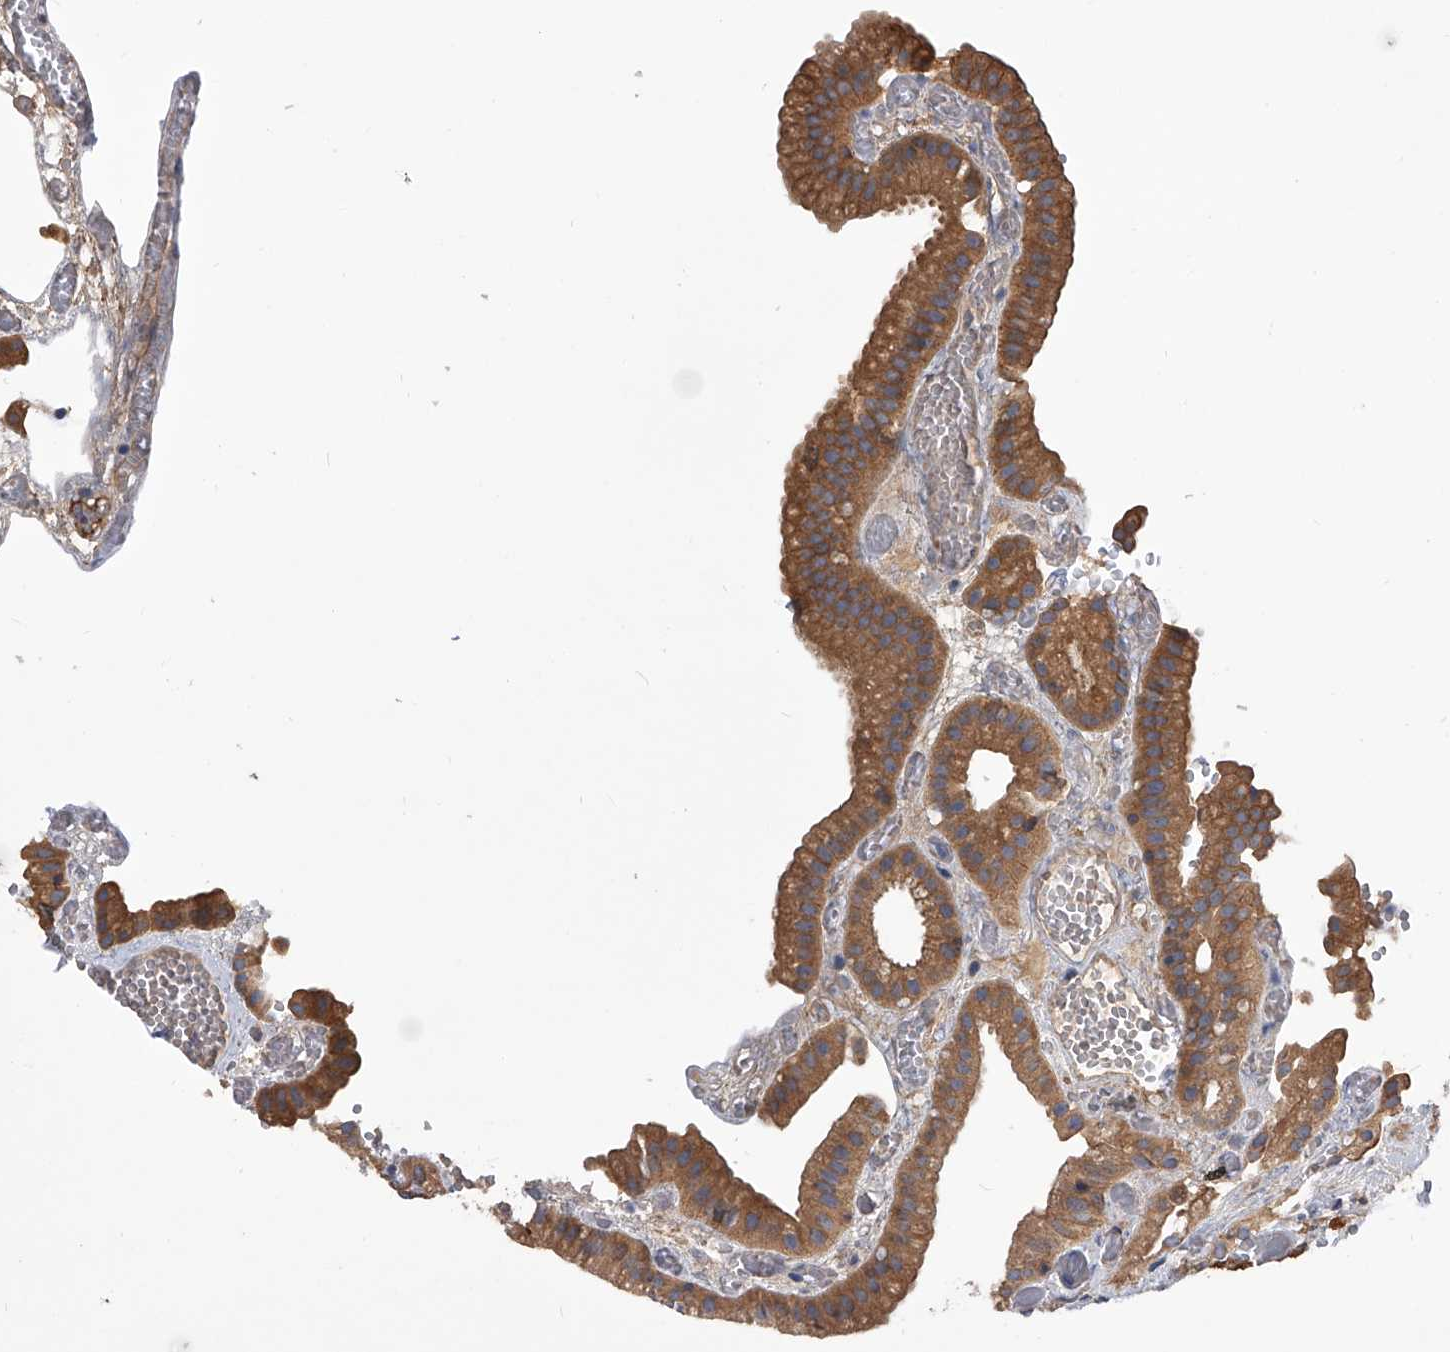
{"staining": {"intensity": "strong", "quantity": ">75%", "location": "cytoplasmic/membranous"}, "tissue": "gallbladder", "cell_type": "Glandular cells", "image_type": "normal", "snomed": [{"axis": "morphology", "description": "Normal tissue, NOS"}, {"axis": "topography", "description": "Gallbladder"}], "caption": "High-magnification brightfield microscopy of benign gallbladder stained with DAB (3,3'-diaminobenzidine) (brown) and counterstained with hematoxylin (blue). glandular cells exhibit strong cytoplasmic/membranous expression is seen in about>75% of cells.", "gene": "CUL7", "patient": {"sex": "female", "age": 64}}